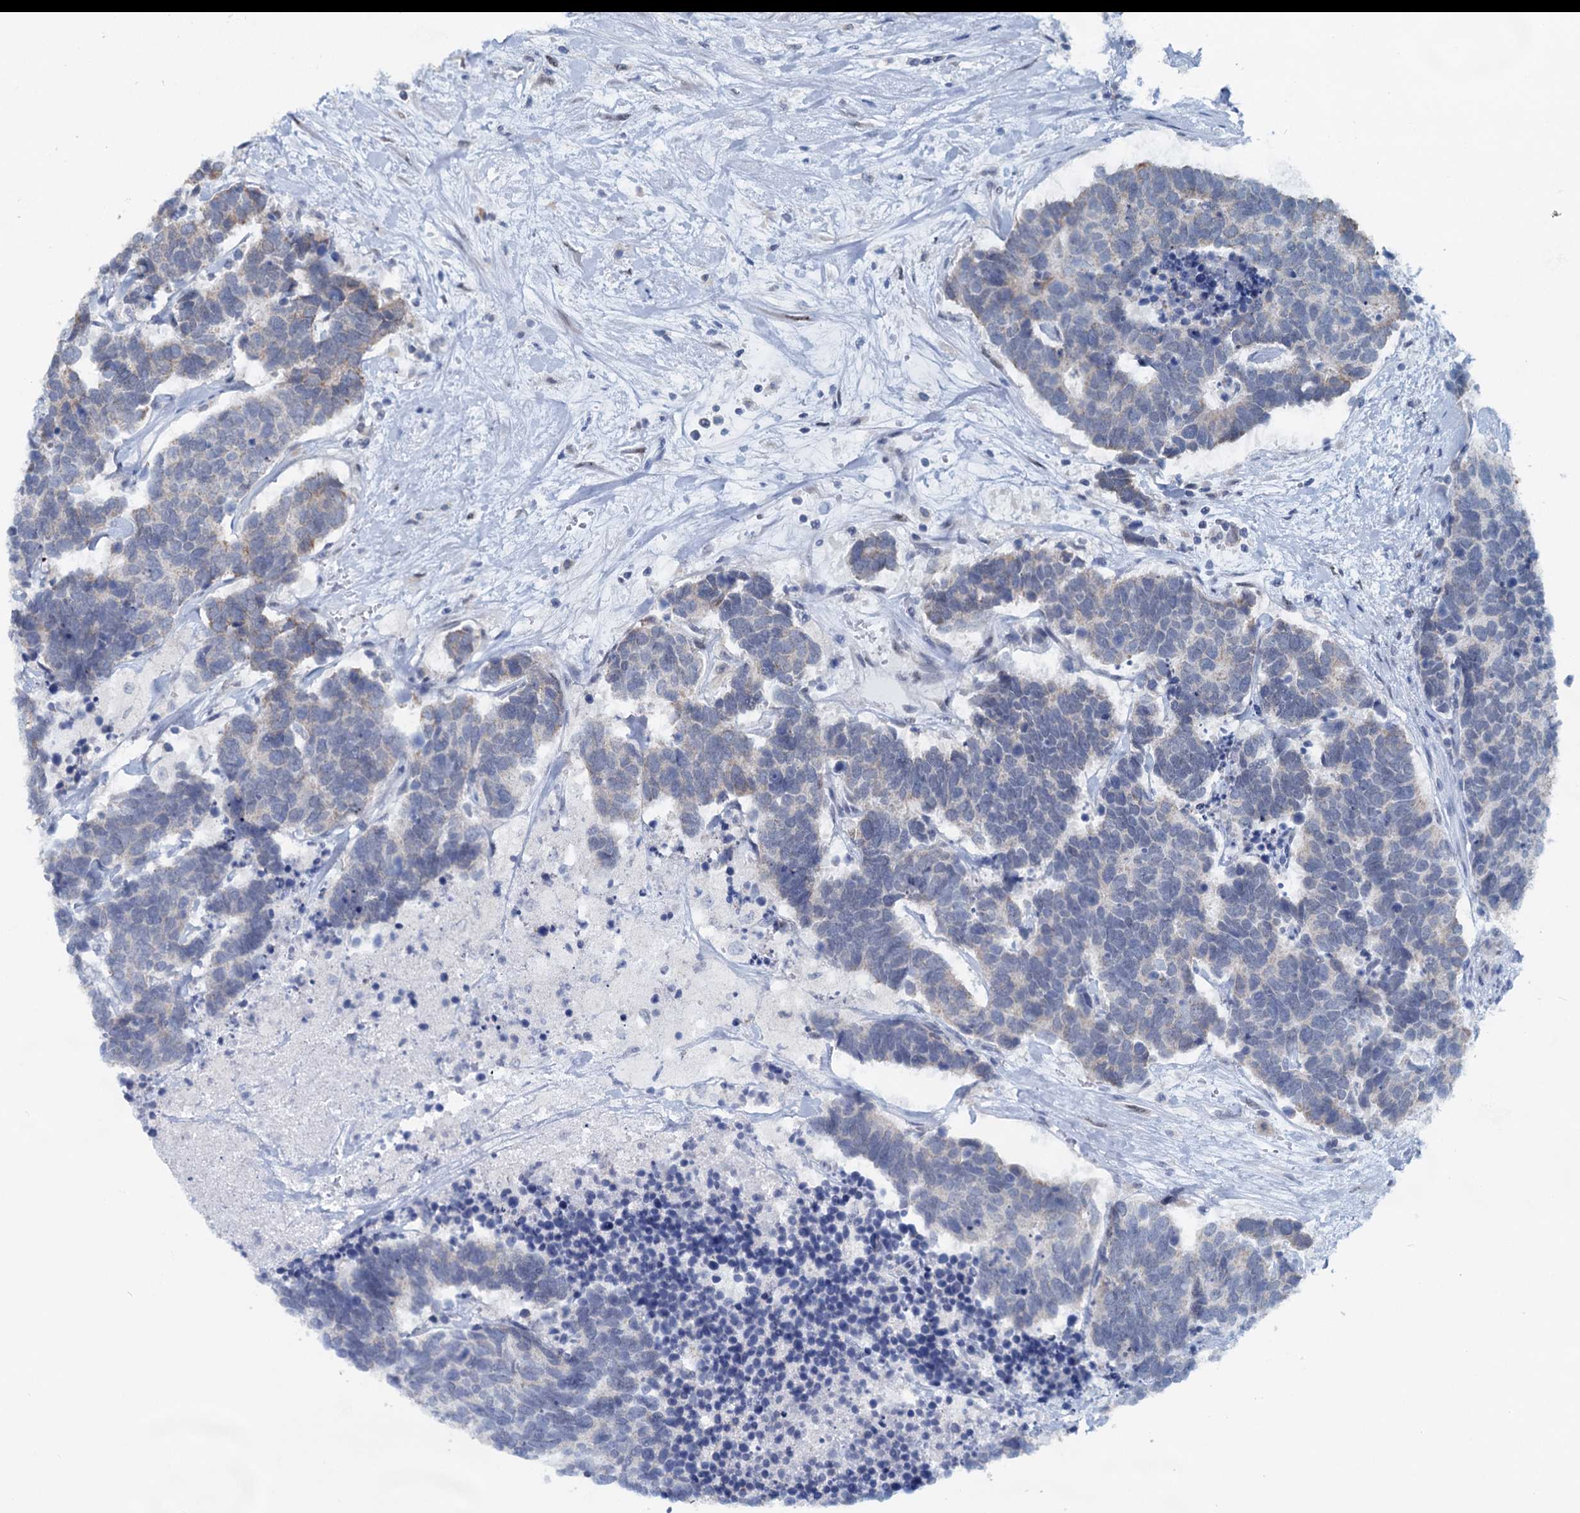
{"staining": {"intensity": "negative", "quantity": "none", "location": "none"}, "tissue": "carcinoid", "cell_type": "Tumor cells", "image_type": "cancer", "snomed": [{"axis": "morphology", "description": "Carcinoma, NOS"}, {"axis": "morphology", "description": "Carcinoid, malignant, NOS"}, {"axis": "topography", "description": "Urinary bladder"}], "caption": "Carcinoid (malignant) was stained to show a protein in brown. There is no significant staining in tumor cells.", "gene": "RITA1", "patient": {"sex": "male", "age": 57}}